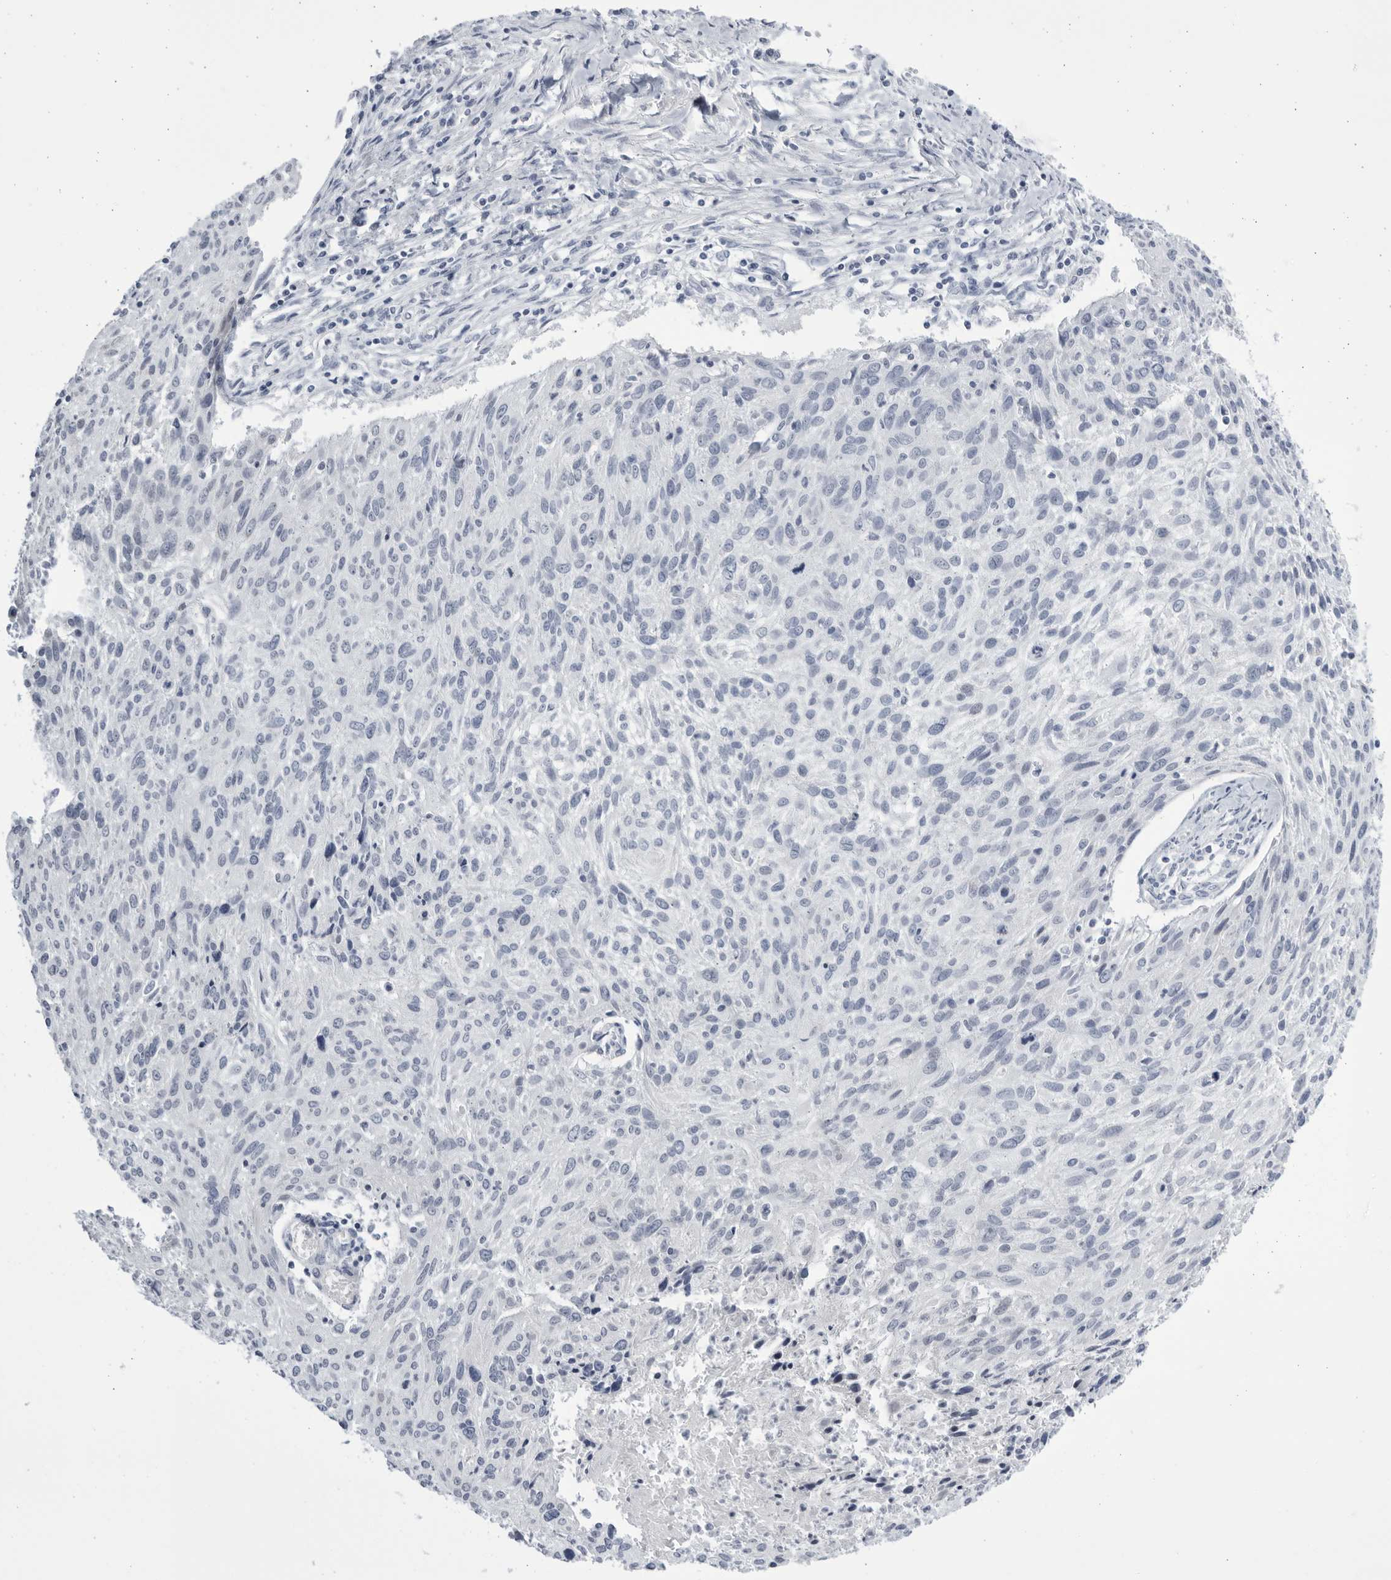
{"staining": {"intensity": "negative", "quantity": "none", "location": "none"}, "tissue": "cervical cancer", "cell_type": "Tumor cells", "image_type": "cancer", "snomed": [{"axis": "morphology", "description": "Squamous cell carcinoma, NOS"}, {"axis": "topography", "description": "Cervix"}], "caption": "Immunohistochemistry (IHC) of human cervical cancer exhibits no expression in tumor cells. (Brightfield microscopy of DAB IHC at high magnification).", "gene": "CCDC181", "patient": {"sex": "female", "age": 51}}